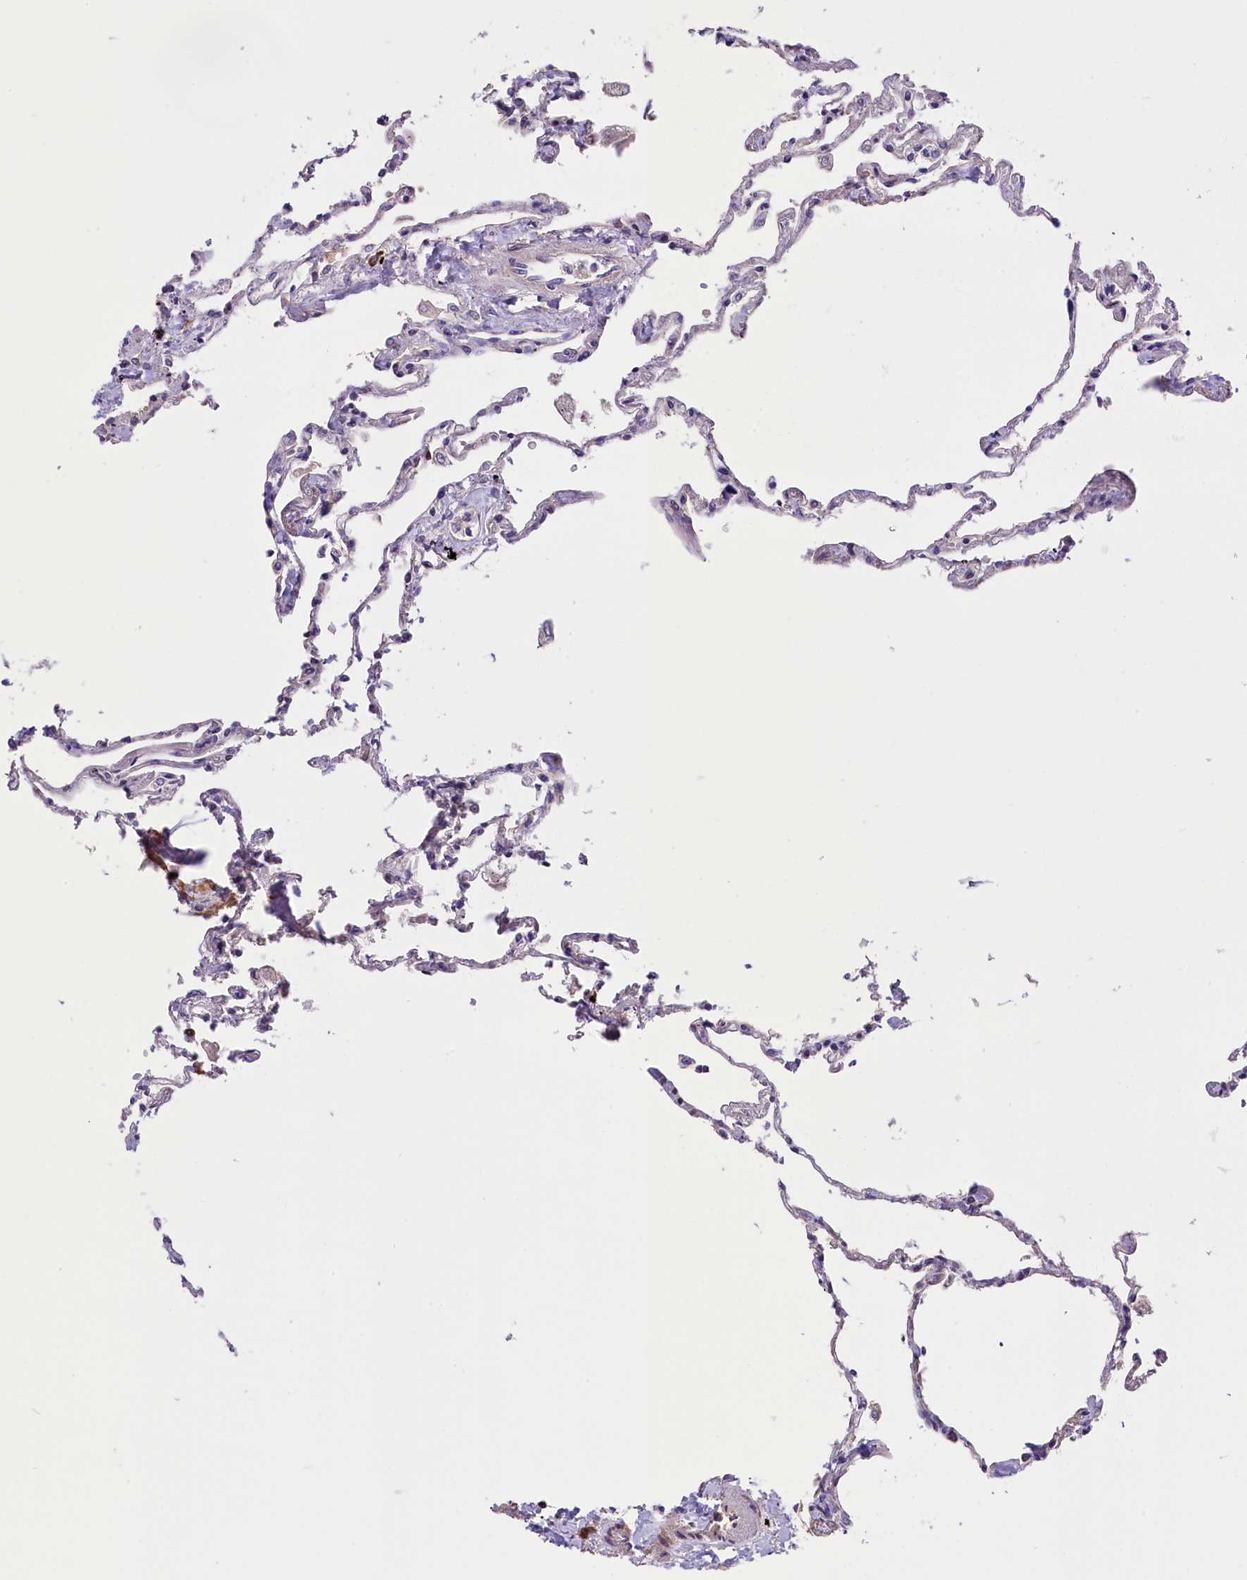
{"staining": {"intensity": "strong", "quantity": "25%-75%", "location": "cytoplasmic/membranous"}, "tissue": "lung", "cell_type": "Alveolar cells", "image_type": "normal", "snomed": [{"axis": "morphology", "description": "Normal tissue, NOS"}, {"axis": "topography", "description": "Lung"}], "caption": "The micrograph exhibits immunohistochemical staining of normal lung. There is strong cytoplasmic/membranous staining is seen in about 25%-75% of alveolar cells. The staining was performed using DAB to visualize the protein expression in brown, while the nuclei were stained in blue with hematoxylin (Magnification: 20x).", "gene": "RIC8A", "patient": {"sex": "female", "age": 67}}